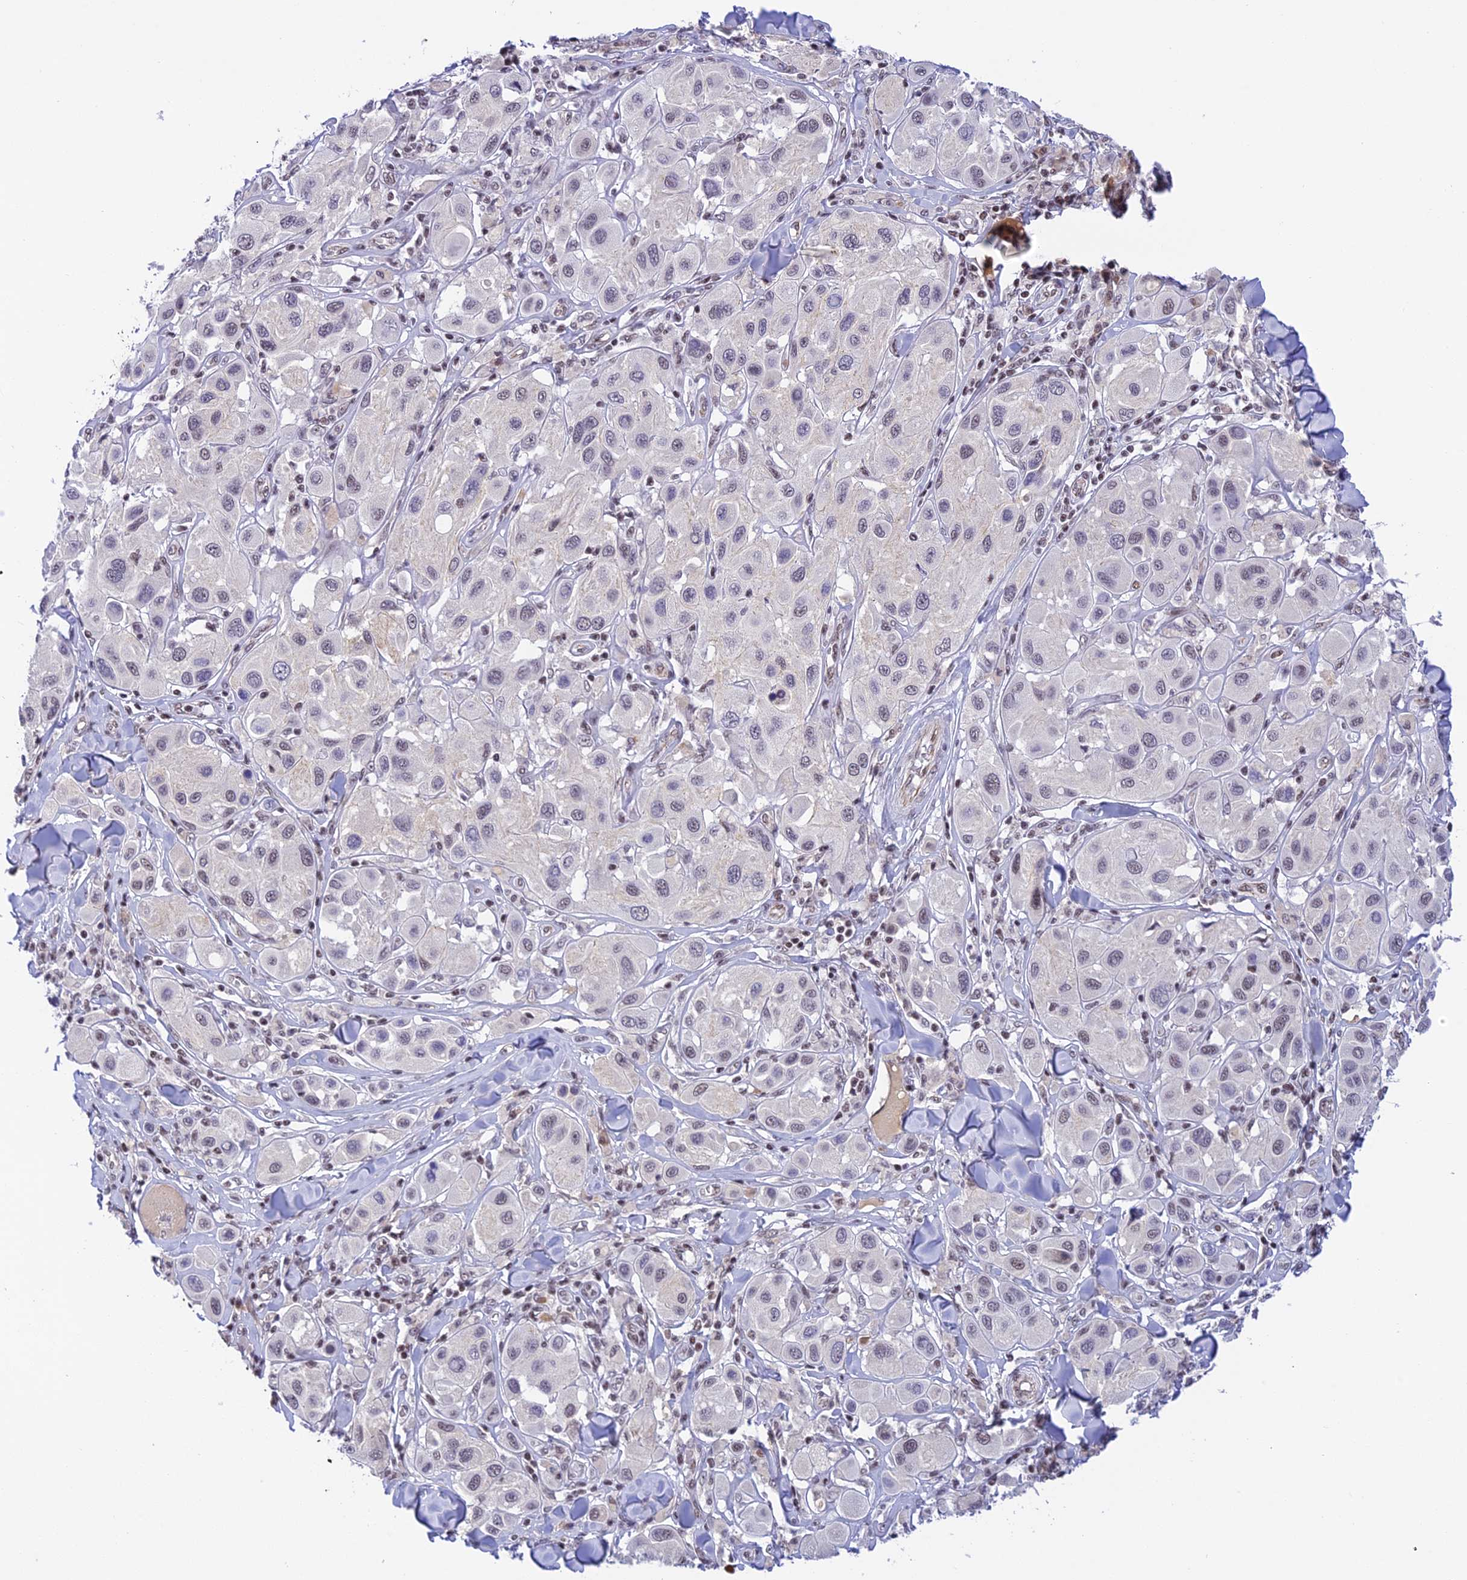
{"staining": {"intensity": "weak", "quantity": "<25%", "location": "nuclear"}, "tissue": "melanoma", "cell_type": "Tumor cells", "image_type": "cancer", "snomed": [{"axis": "morphology", "description": "Malignant melanoma, Metastatic site"}, {"axis": "topography", "description": "Skin"}], "caption": "Immunohistochemistry of malignant melanoma (metastatic site) reveals no expression in tumor cells. Nuclei are stained in blue.", "gene": "THAP11", "patient": {"sex": "male", "age": 41}}